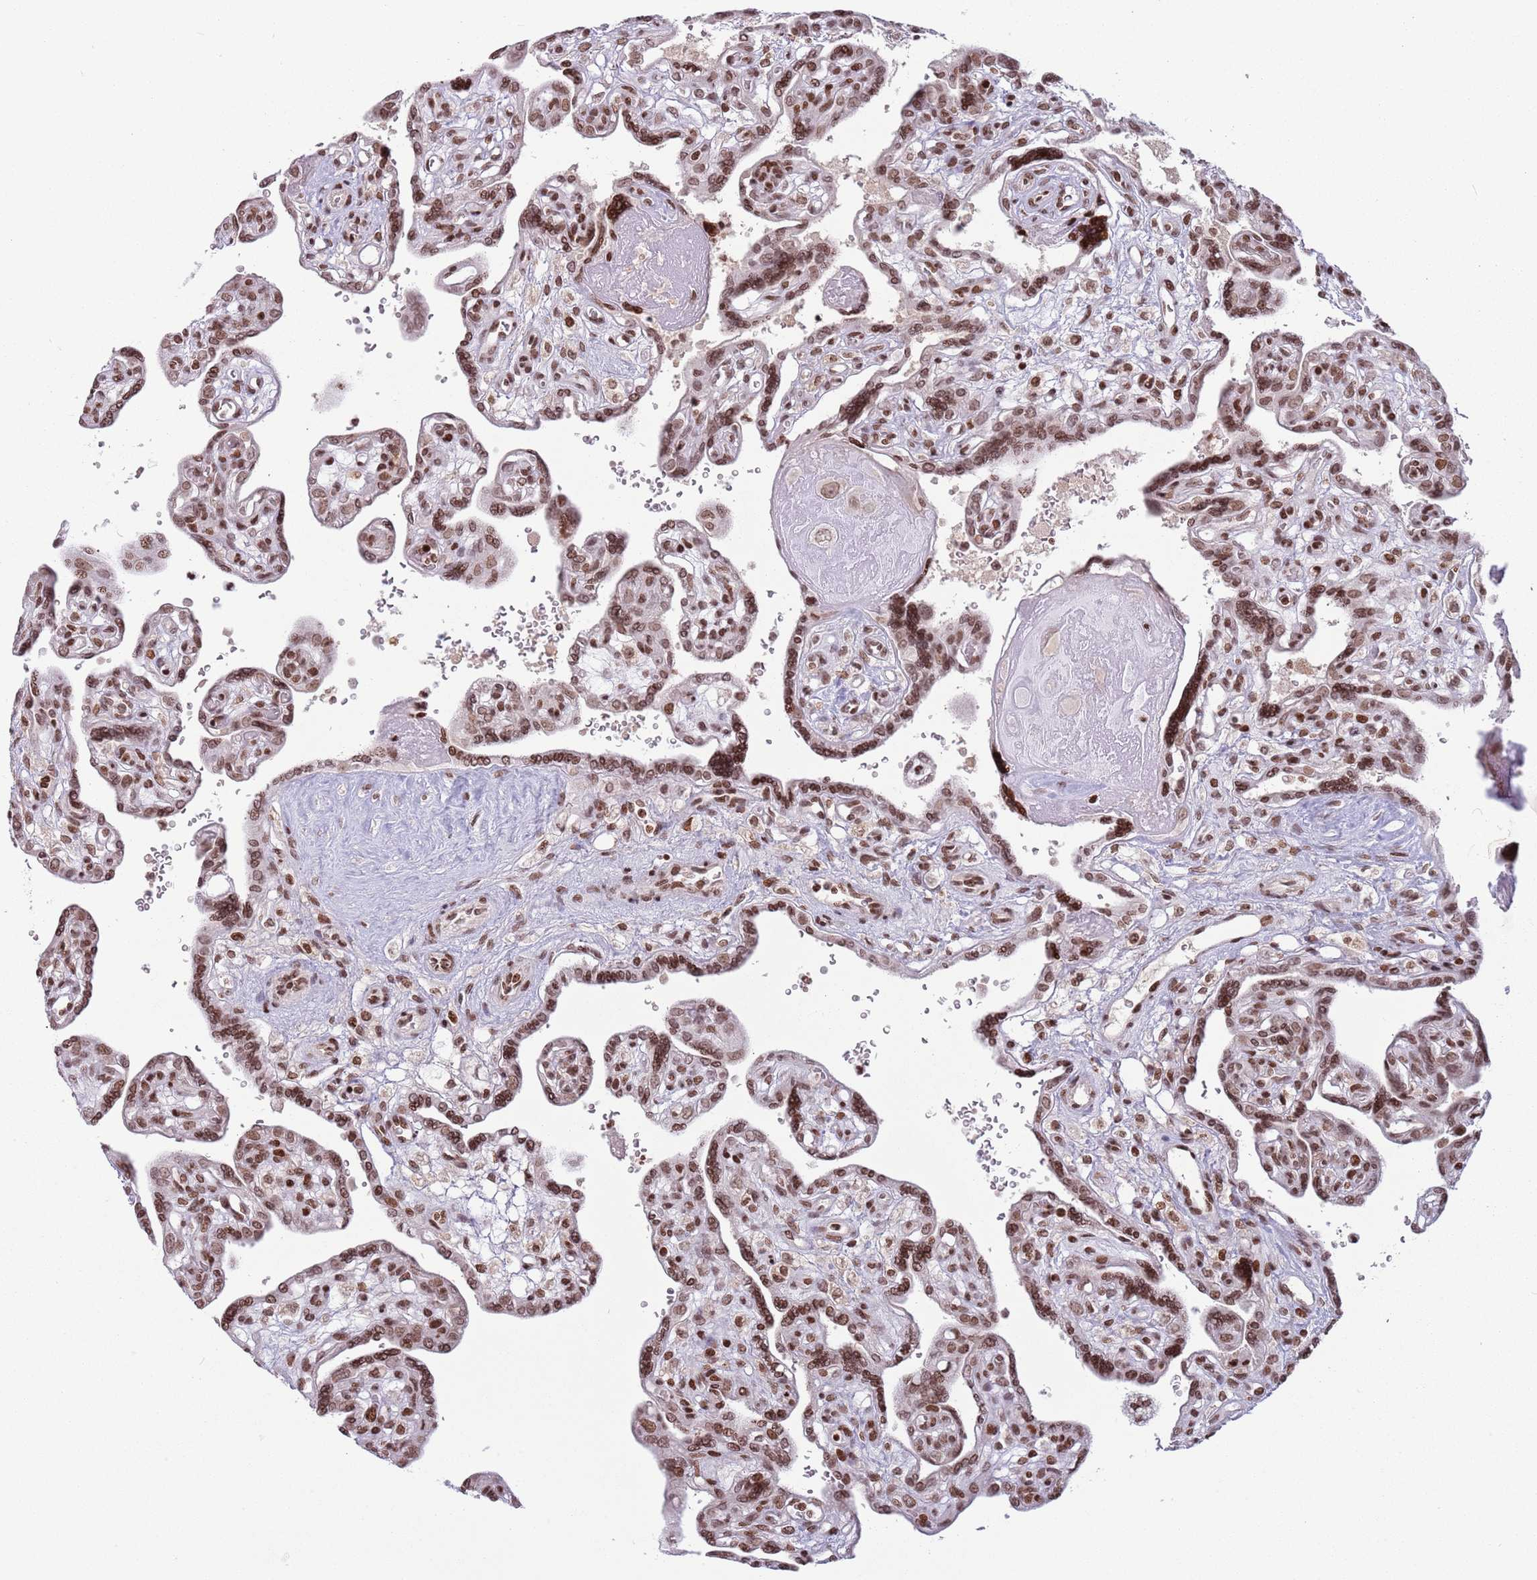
{"staining": {"intensity": "moderate", "quantity": ">75%", "location": "nuclear"}, "tissue": "placenta", "cell_type": "Trophoblastic cells", "image_type": "normal", "snomed": [{"axis": "morphology", "description": "Normal tissue, NOS"}, {"axis": "topography", "description": "Placenta"}], "caption": "A high-resolution micrograph shows IHC staining of unremarkable placenta, which reveals moderate nuclear positivity in approximately >75% of trophoblastic cells. (Stains: DAB (3,3'-diaminobenzidine) in brown, nuclei in blue, Microscopy: brightfield microscopy at high magnification).", "gene": "SH3RF3", "patient": {"sex": "female", "age": 39}}